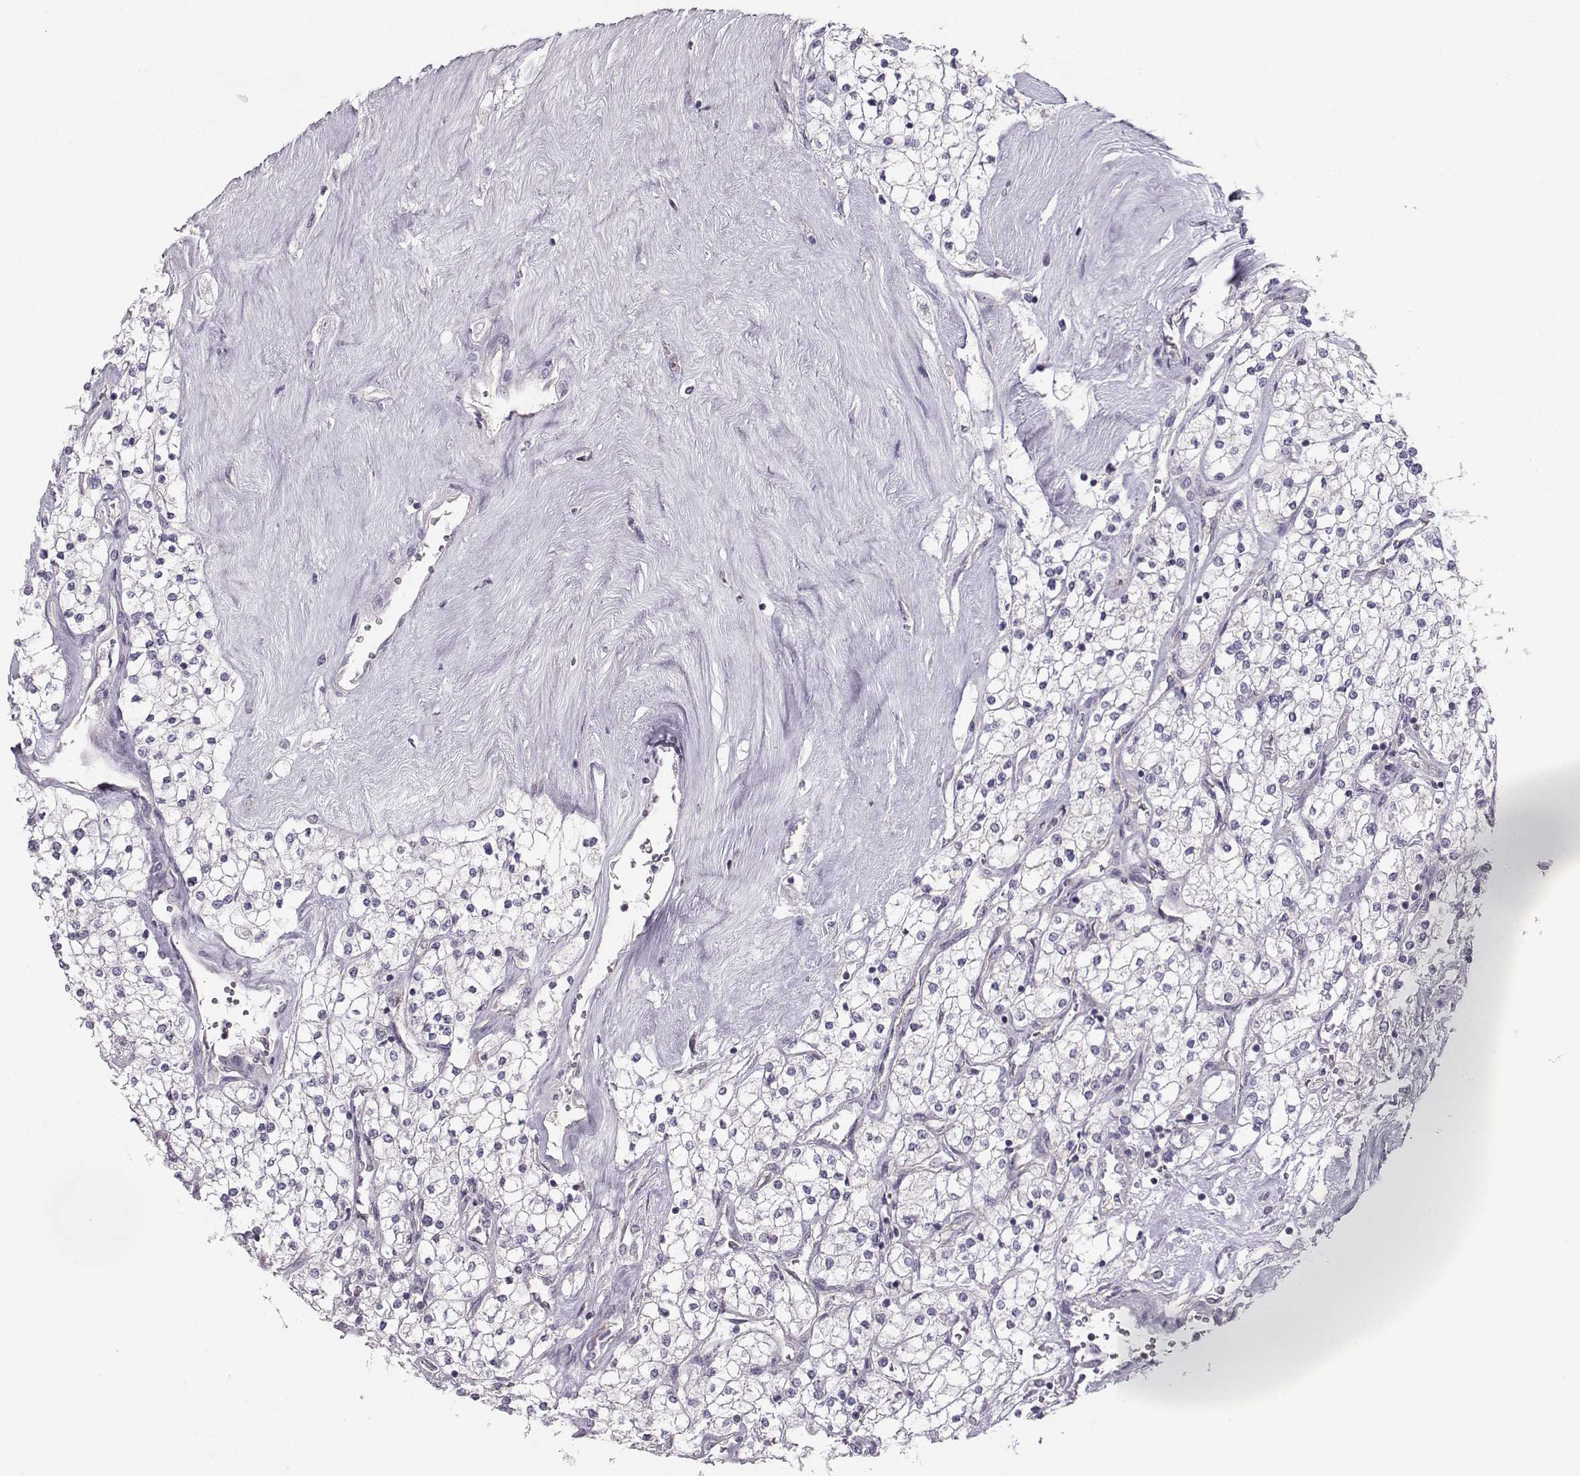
{"staining": {"intensity": "negative", "quantity": "none", "location": "none"}, "tissue": "renal cancer", "cell_type": "Tumor cells", "image_type": "cancer", "snomed": [{"axis": "morphology", "description": "Adenocarcinoma, NOS"}, {"axis": "topography", "description": "Kidney"}], "caption": "DAB immunohistochemical staining of renal cancer (adenocarcinoma) displays no significant positivity in tumor cells.", "gene": "MAST1", "patient": {"sex": "male", "age": 80}}